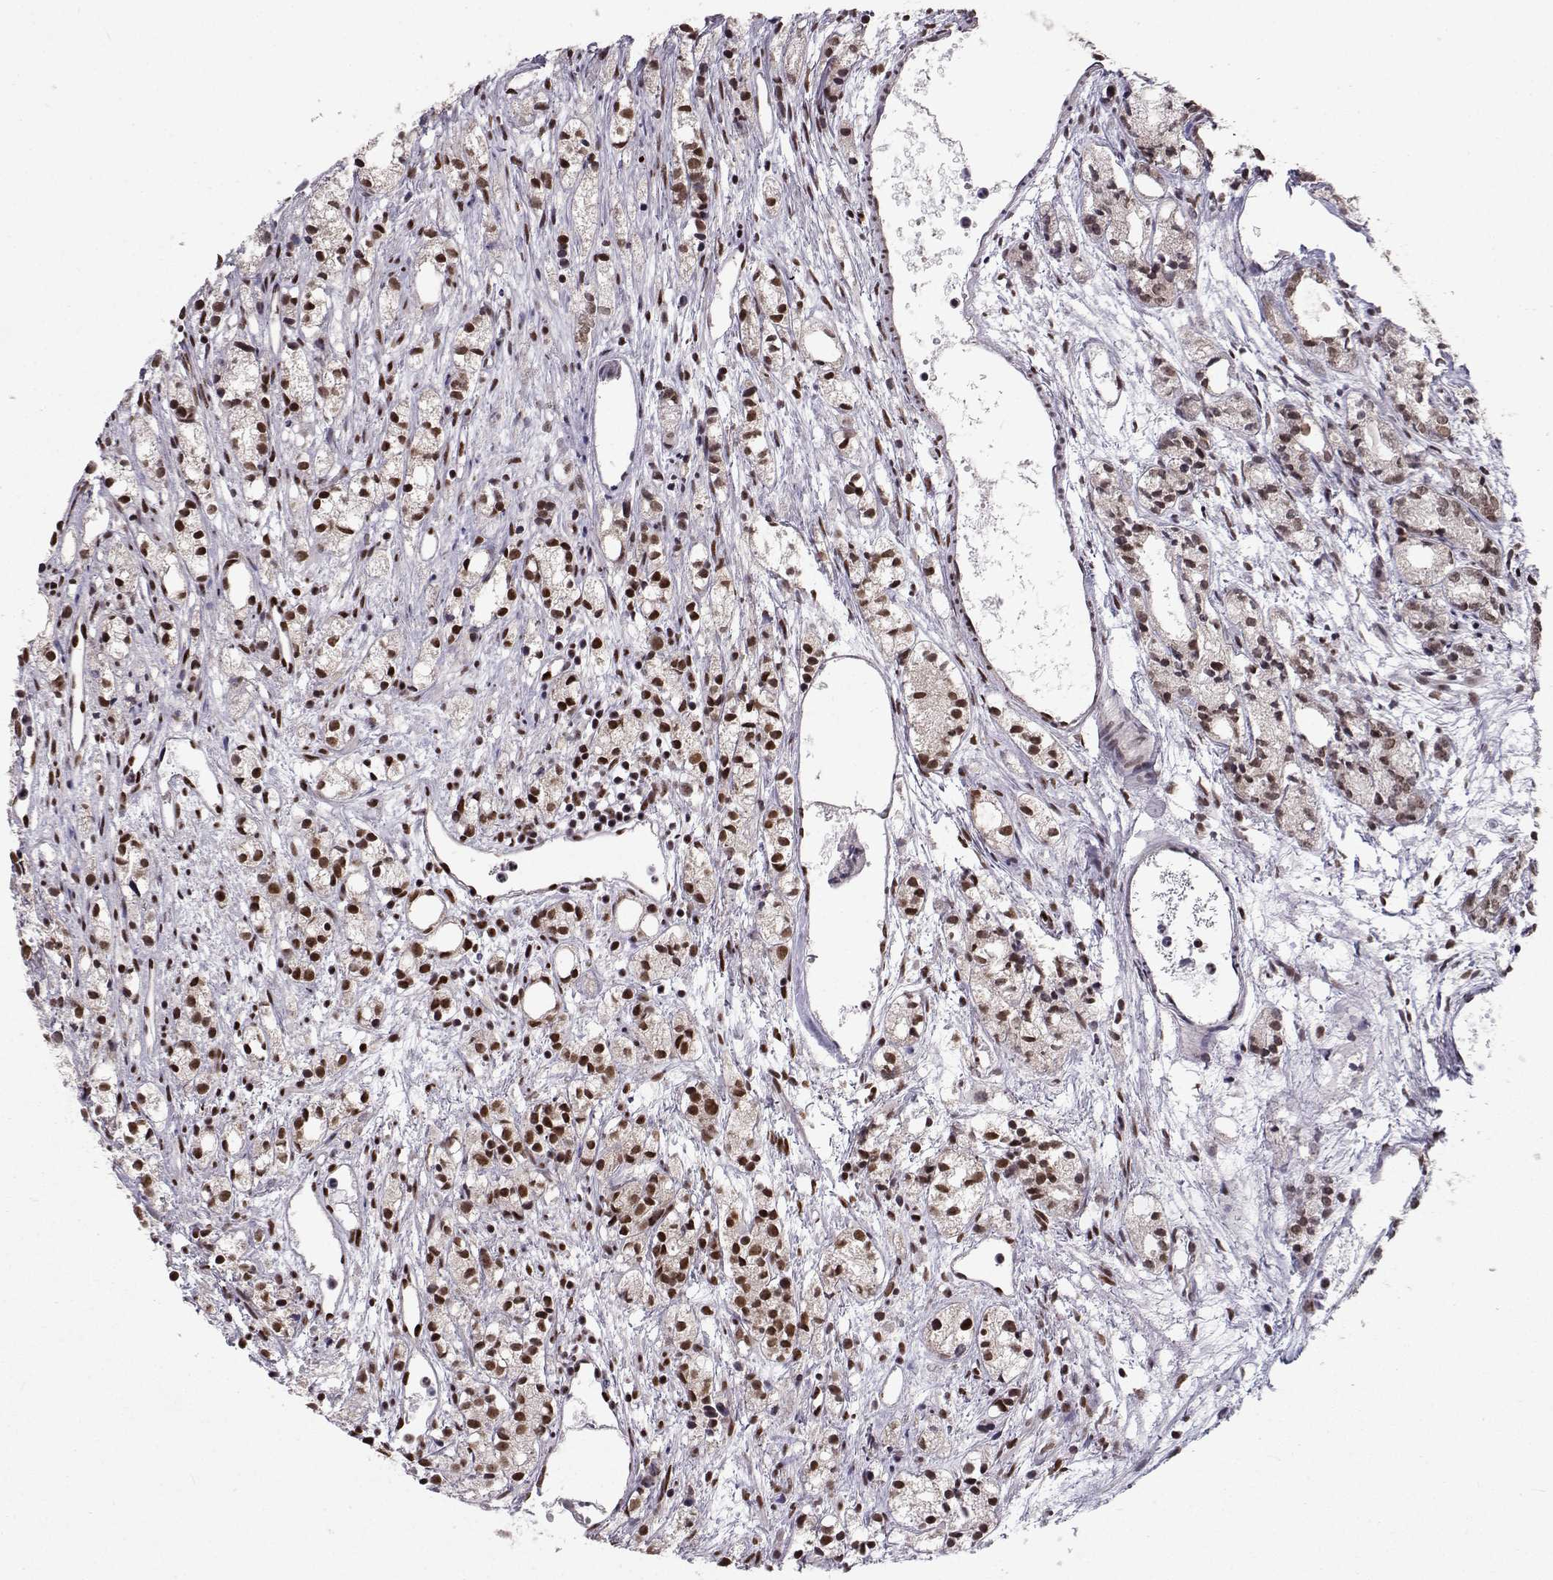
{"staining": {"intensity": "strong", "quantity": "25%-75%", "location": "nuclear"}, "tissue": "prostate cancer", "cell_type": "Tumor cells", "image_type": "cancer", "snomed": [{"axis": "morphology", "description": "Adenocarcinoma, Medium grade"}, {"axis": "topography", "description": "Prostate"}], "caption": "IHC micrograph of prostate cancer stained for a protein (brown), which displays high levels of strong nuclear staining in about 25%-75% of tumor cells.", "gene": "PKN2", "patient": {"sex": "male", "age": 74}}